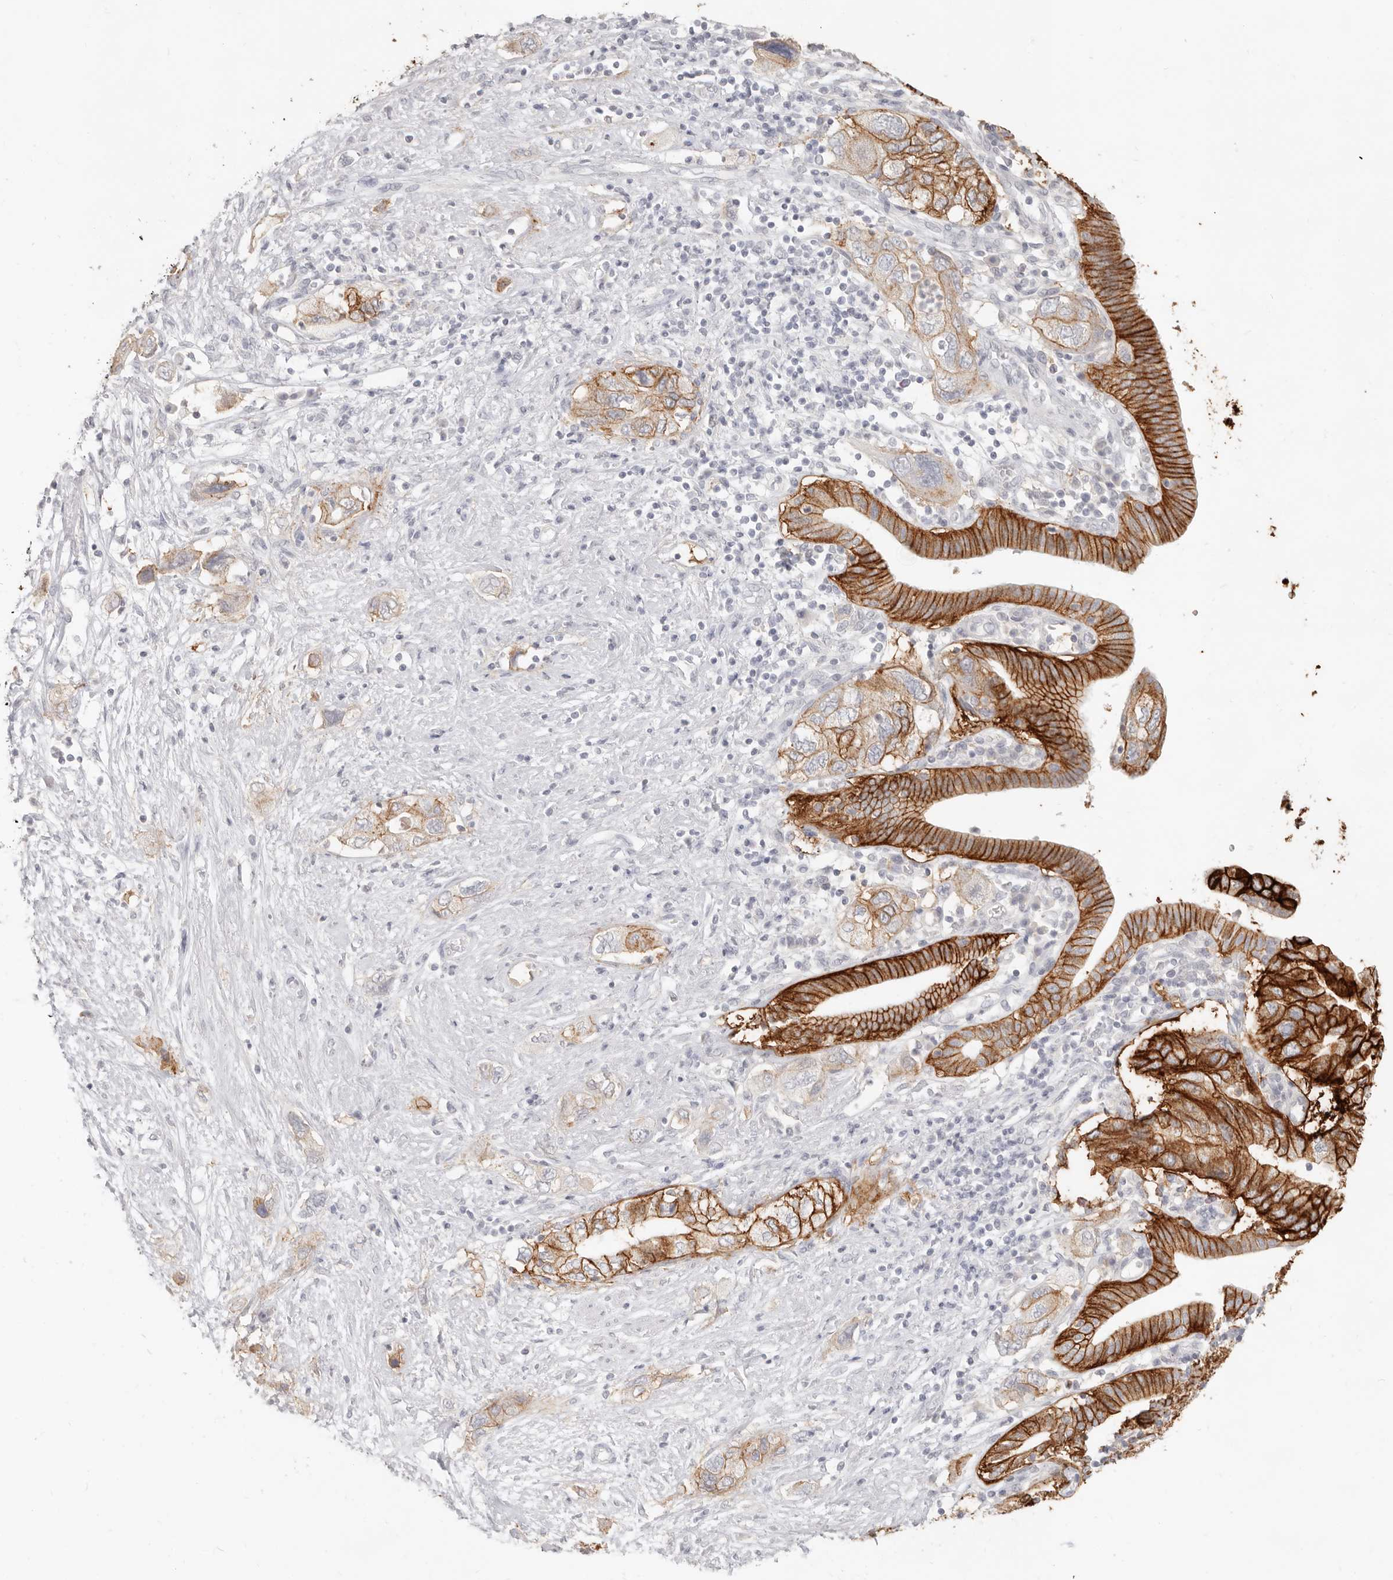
{"staining": {"intensity": "strong", "quantity": ">75%", "location": "cytoplasmic/membranous"}, "tissue": "pancreatic cancer", "cell_type": "Tumor cells", "image_type": "cancer", "snomed": [{"axis": "morphology", "description": "Adenocarcinoma, NOS"}, {"axis": "topography", "description": "Pancreas"}], "caption": "Pancreatic cancer (adenocarcinoma) stained with a brown dye displays strong cytoplasmic/membranous positive staining in about >75% of tumor cells.", "gene": "EPCAM", "patient": {"sex": "female", "age": 73}}